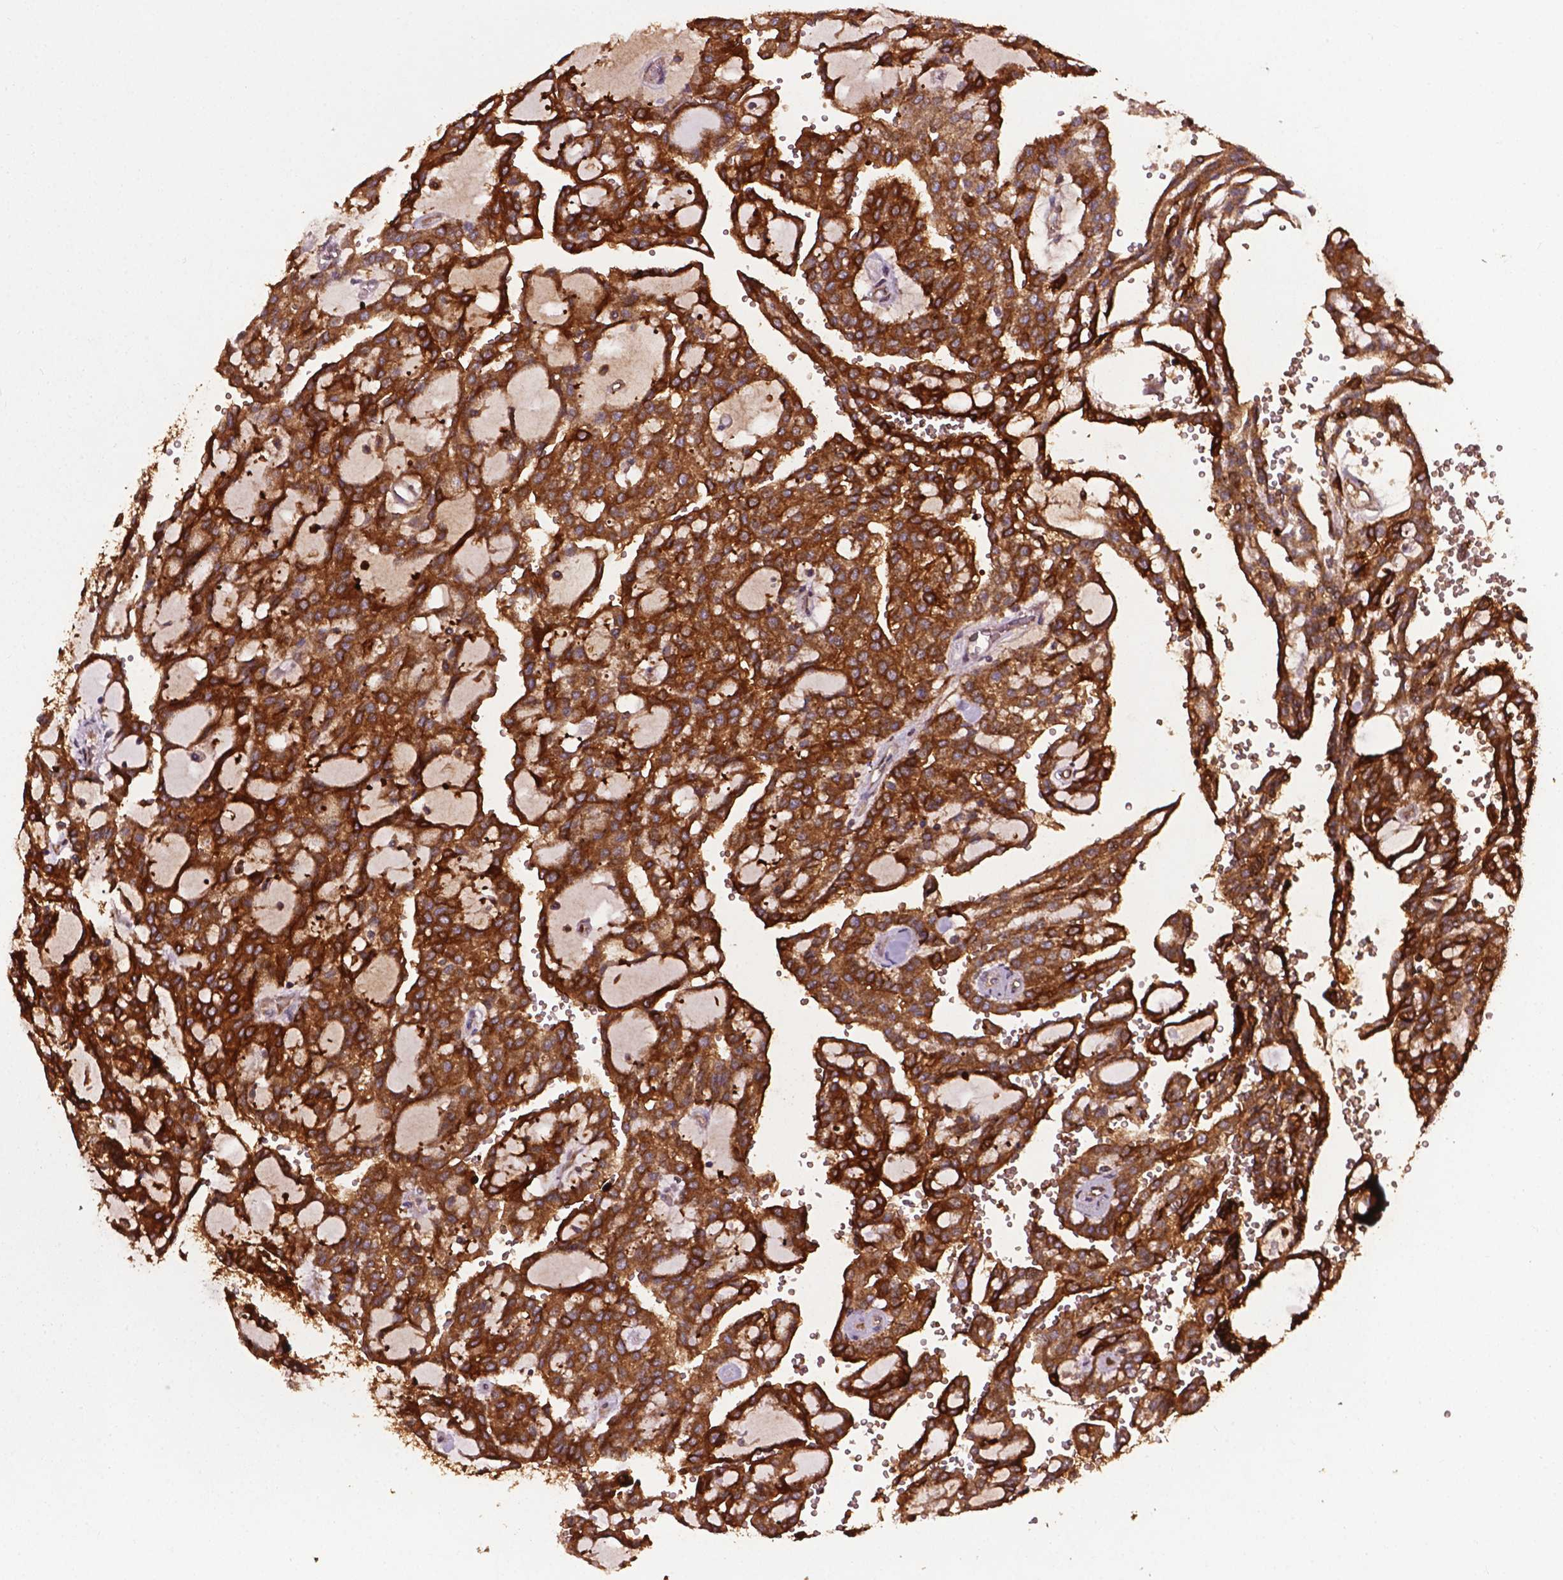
{"staining": {"intensity": "strong", "quantity": ">75%", "location": "cytoplasmic/membranous"}, "tissue": "renal cancer", "cell_type": "Tumor cells", "image_type": "cancer", "snomed": [{"axis": "morphology", "description": "Adenocarcinoma, NOS"}, {"axis": "topography", "description": "Kidney"}], "caption": "Protein expression analysis of human adenocarcinoma (renal) reveals strong cytoplasmic/membranous positivity in approximately >75% of tumor cells. The staining was performed using DAB, with brown indicating positive protein expression. Nuclei are stained blue with hematoxylin.", "gene": "SMAD3", "patient": {"sex": "male", "age": 63}}